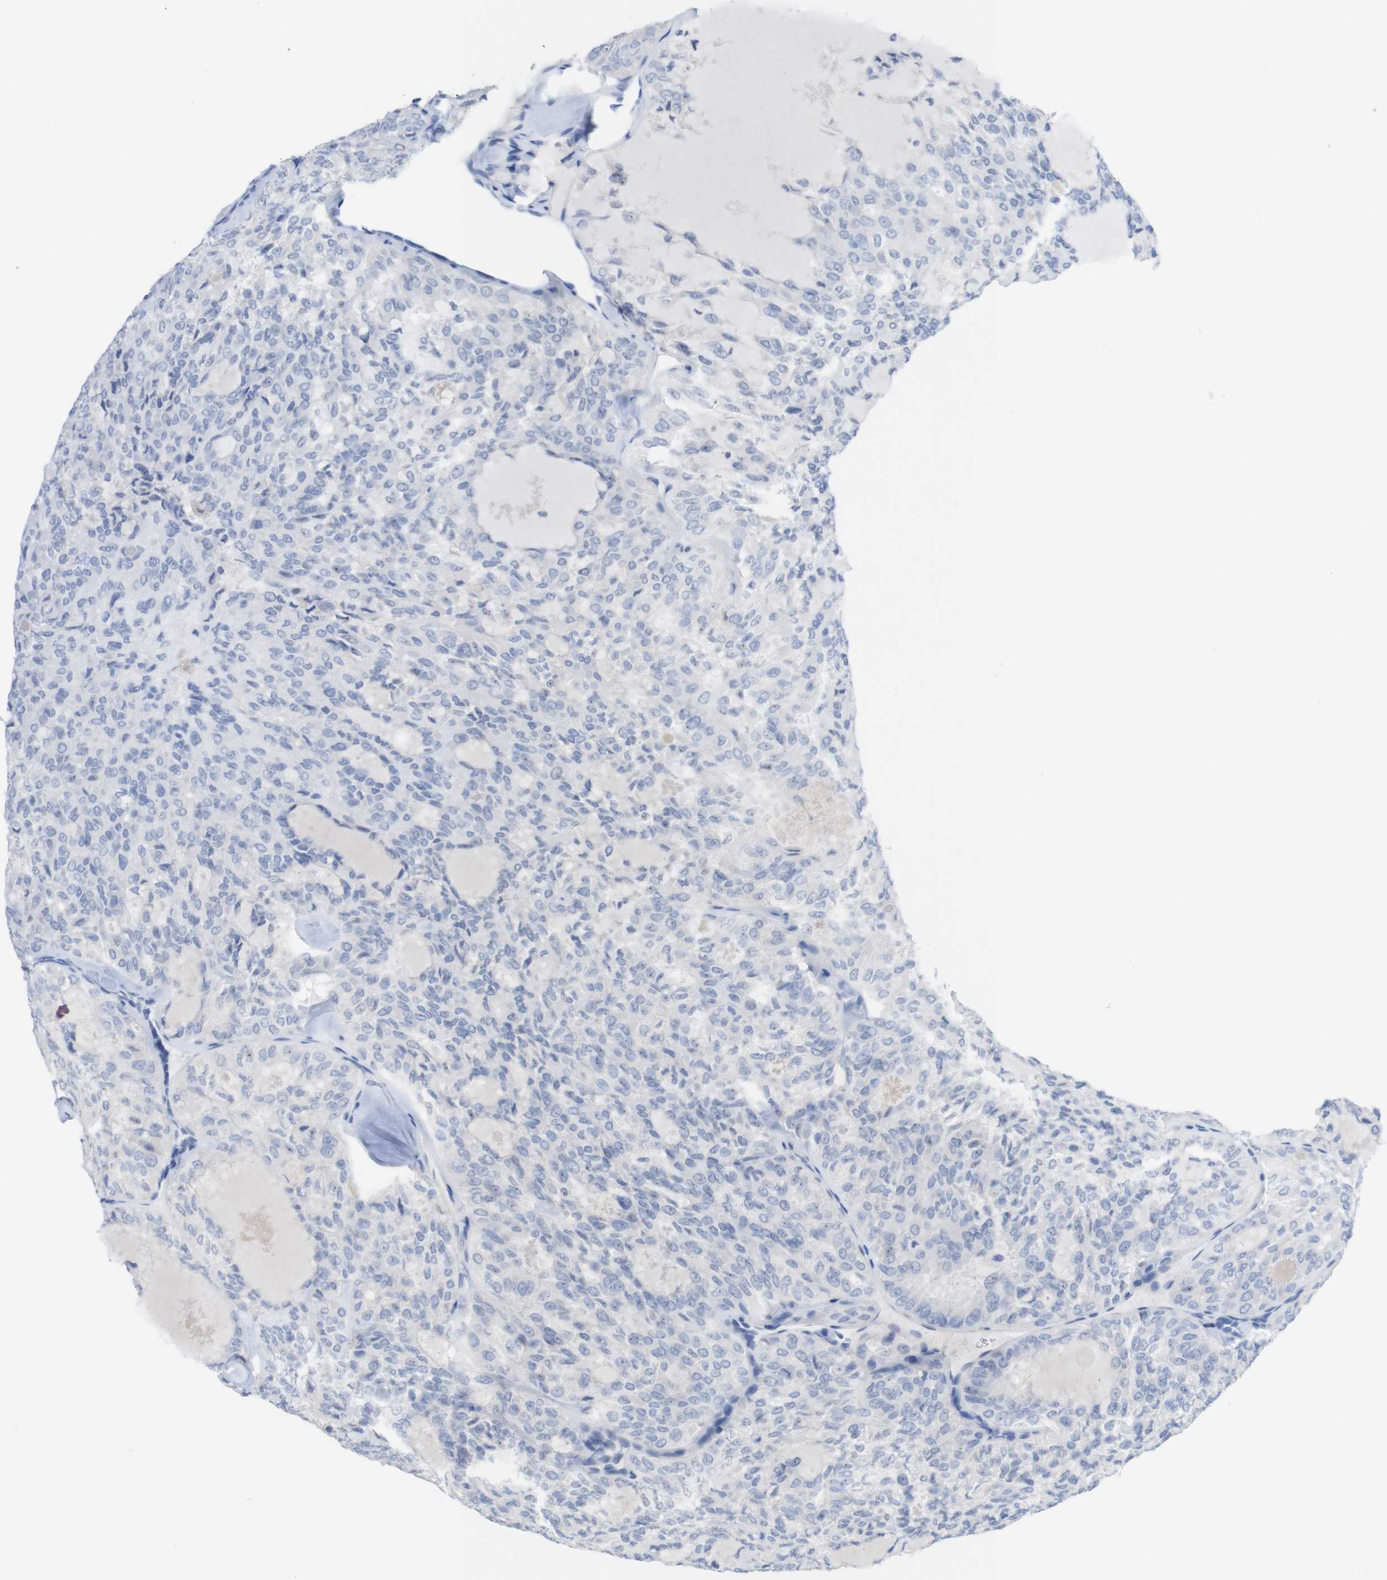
{"staining": {"intensity": "negative", "quantity": "none", "location": "none"}, "tissue": "thyroid cancer", "cell_type": "Tumor cells", "image_type": "cancer", "snomed": [{"axis": "morphology", "description": "Follicular adenoma carcinoma, NOS"}, {"axis": "topography", "description": "Thyroid gland"}], "caption": "Tumor cells show no significant protein positivity in thyroid cancer (follicular adenoma carcinoma).", "gene": "PNMA1", "patient": {"sex": "male", "age": 75}}